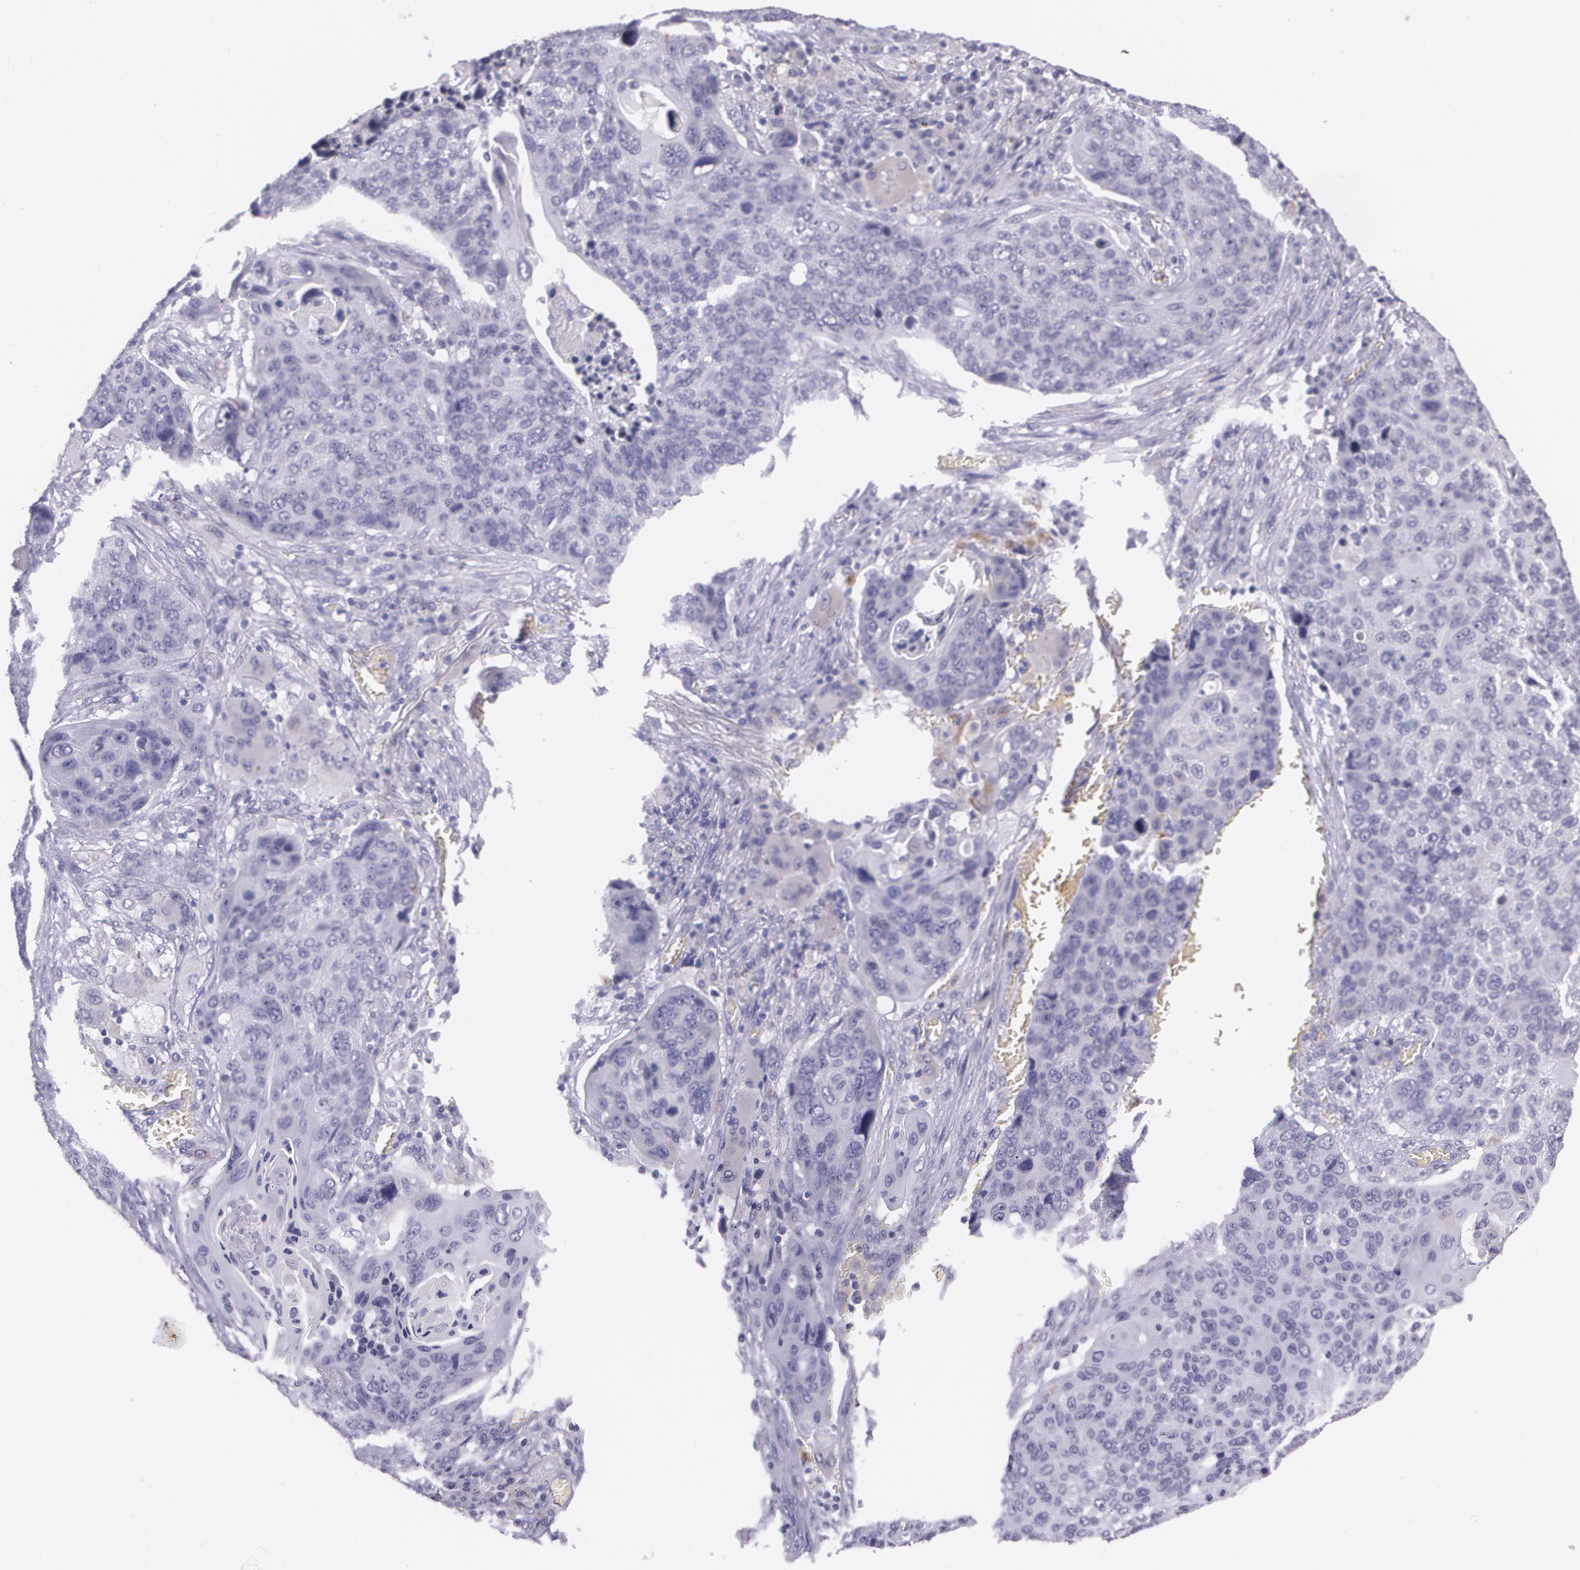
{"staining": {"intensity": "negative", "quantity": "none", "location": "none"}, "tissue": "lung cancer", "cell_type": "Tumor cells", "image_type": "cancer", "snomed": [{"axis": "morphology", "description": "Squamous cell carcinoma, NOS"}, {"axis": "topography", "description": "Lung"}], "caption": "Histopathology image shows no significant protein positivity in tumor cells of lung cancer.", "gene": "RTN1", "patient": {"sex": "male", "age": 68}}